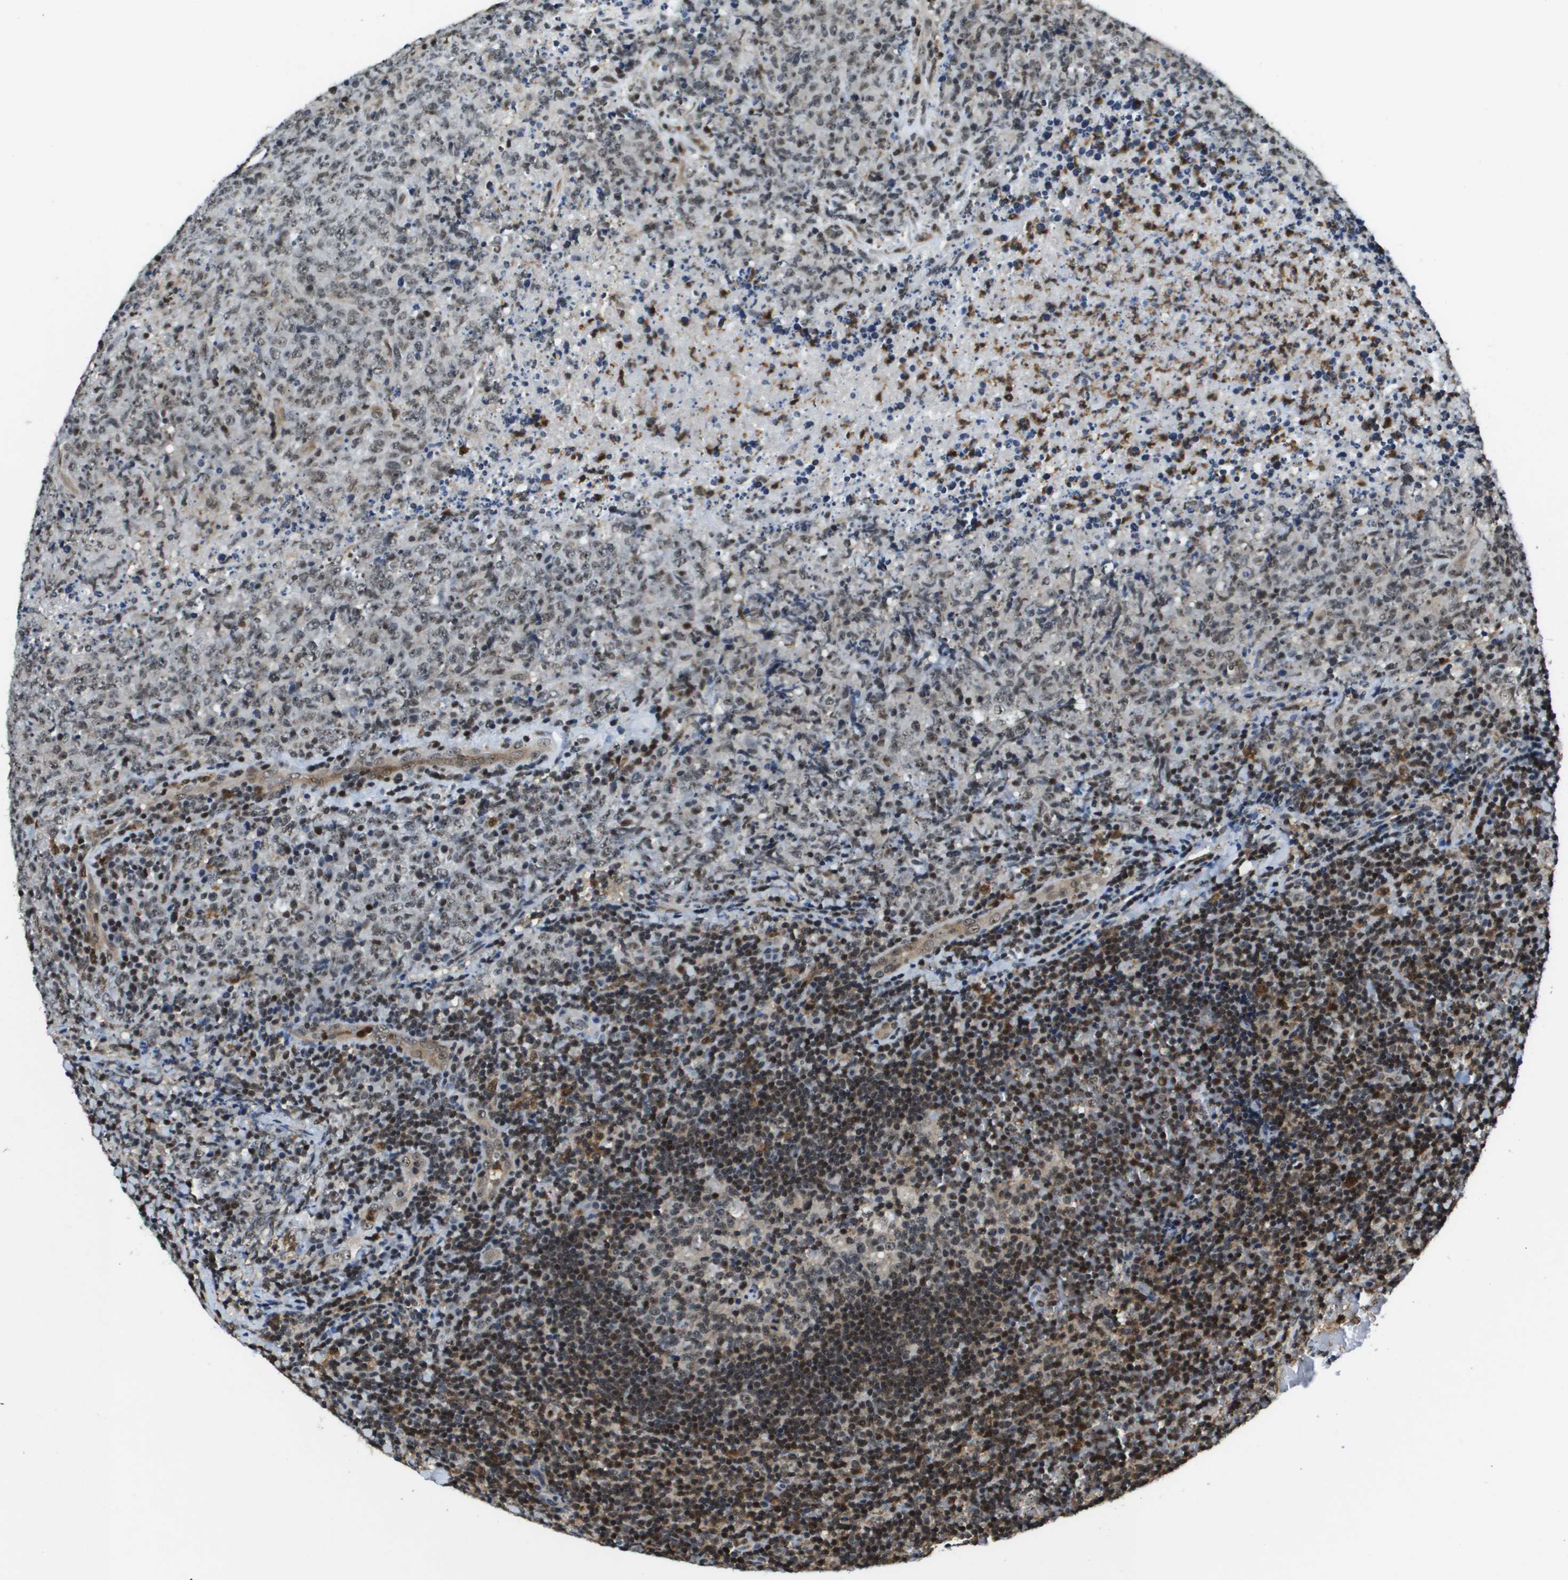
{"staining": {"intensity": "weak", "quantity": "25%-75%", "location": "nuclear"}, "tissue": "lymphoma", "cell_type": "Tumor cells", "image_type": "cancer", "snomed": [{"axis": "morphology", "description": "Malignant lymphoma, non-Hodgkin's type, High grade"}, {"axis": "topography", "description": "Tonsil"}], "caption": "High-magnification brightfield microscopy of high-grade malignant lymphoma, non-Hodgkin's type stained with DAB (brown) and counterstained with hematoxylin (blue). tumor cells exhibit weak nuclear staining is present in approximately25%-75% of cells.", "gene": "EP400", "patient": {"sex": "female", "age": 36}}